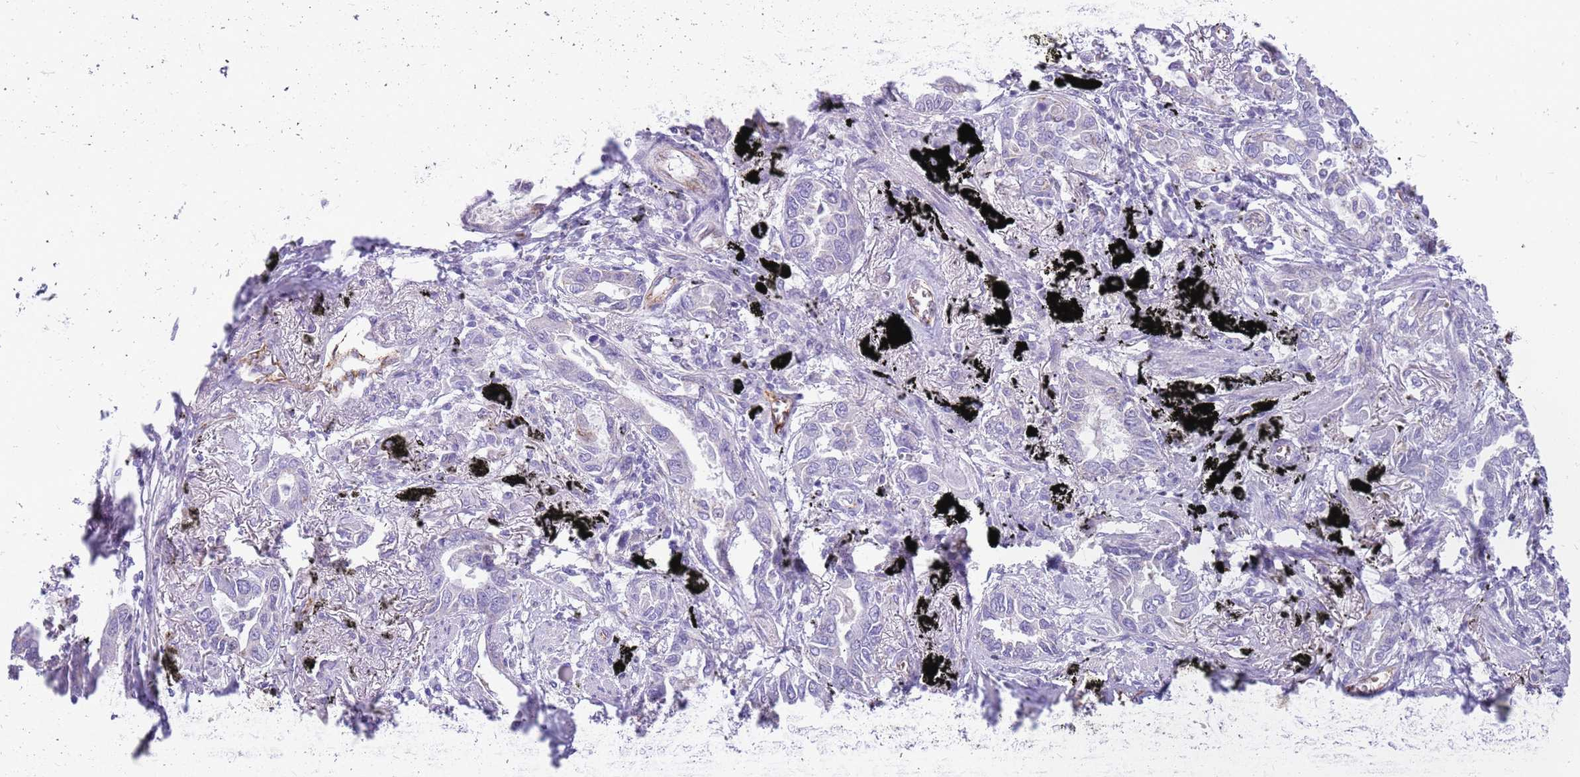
{"staining": {"intensity": "negative", "quantity": "none", "location": "none"}, "tissue": "lung cancer", "cell_type": "Tumor cells", "image_type": "cancer", "snomed": [{"axis": "morphology", "description": "Adenocarcinoma, NOS"}, {"axis": "topography", "description": "Lung"}], "caption": "High power microscopy histopathology image of an immunohistochemistry (IHC) image of adenocarcinoma (lung), revealing no significant expression in tumor cells.", "gene": "PCNX1", "patient": {"sex": "male", "age": 67}}